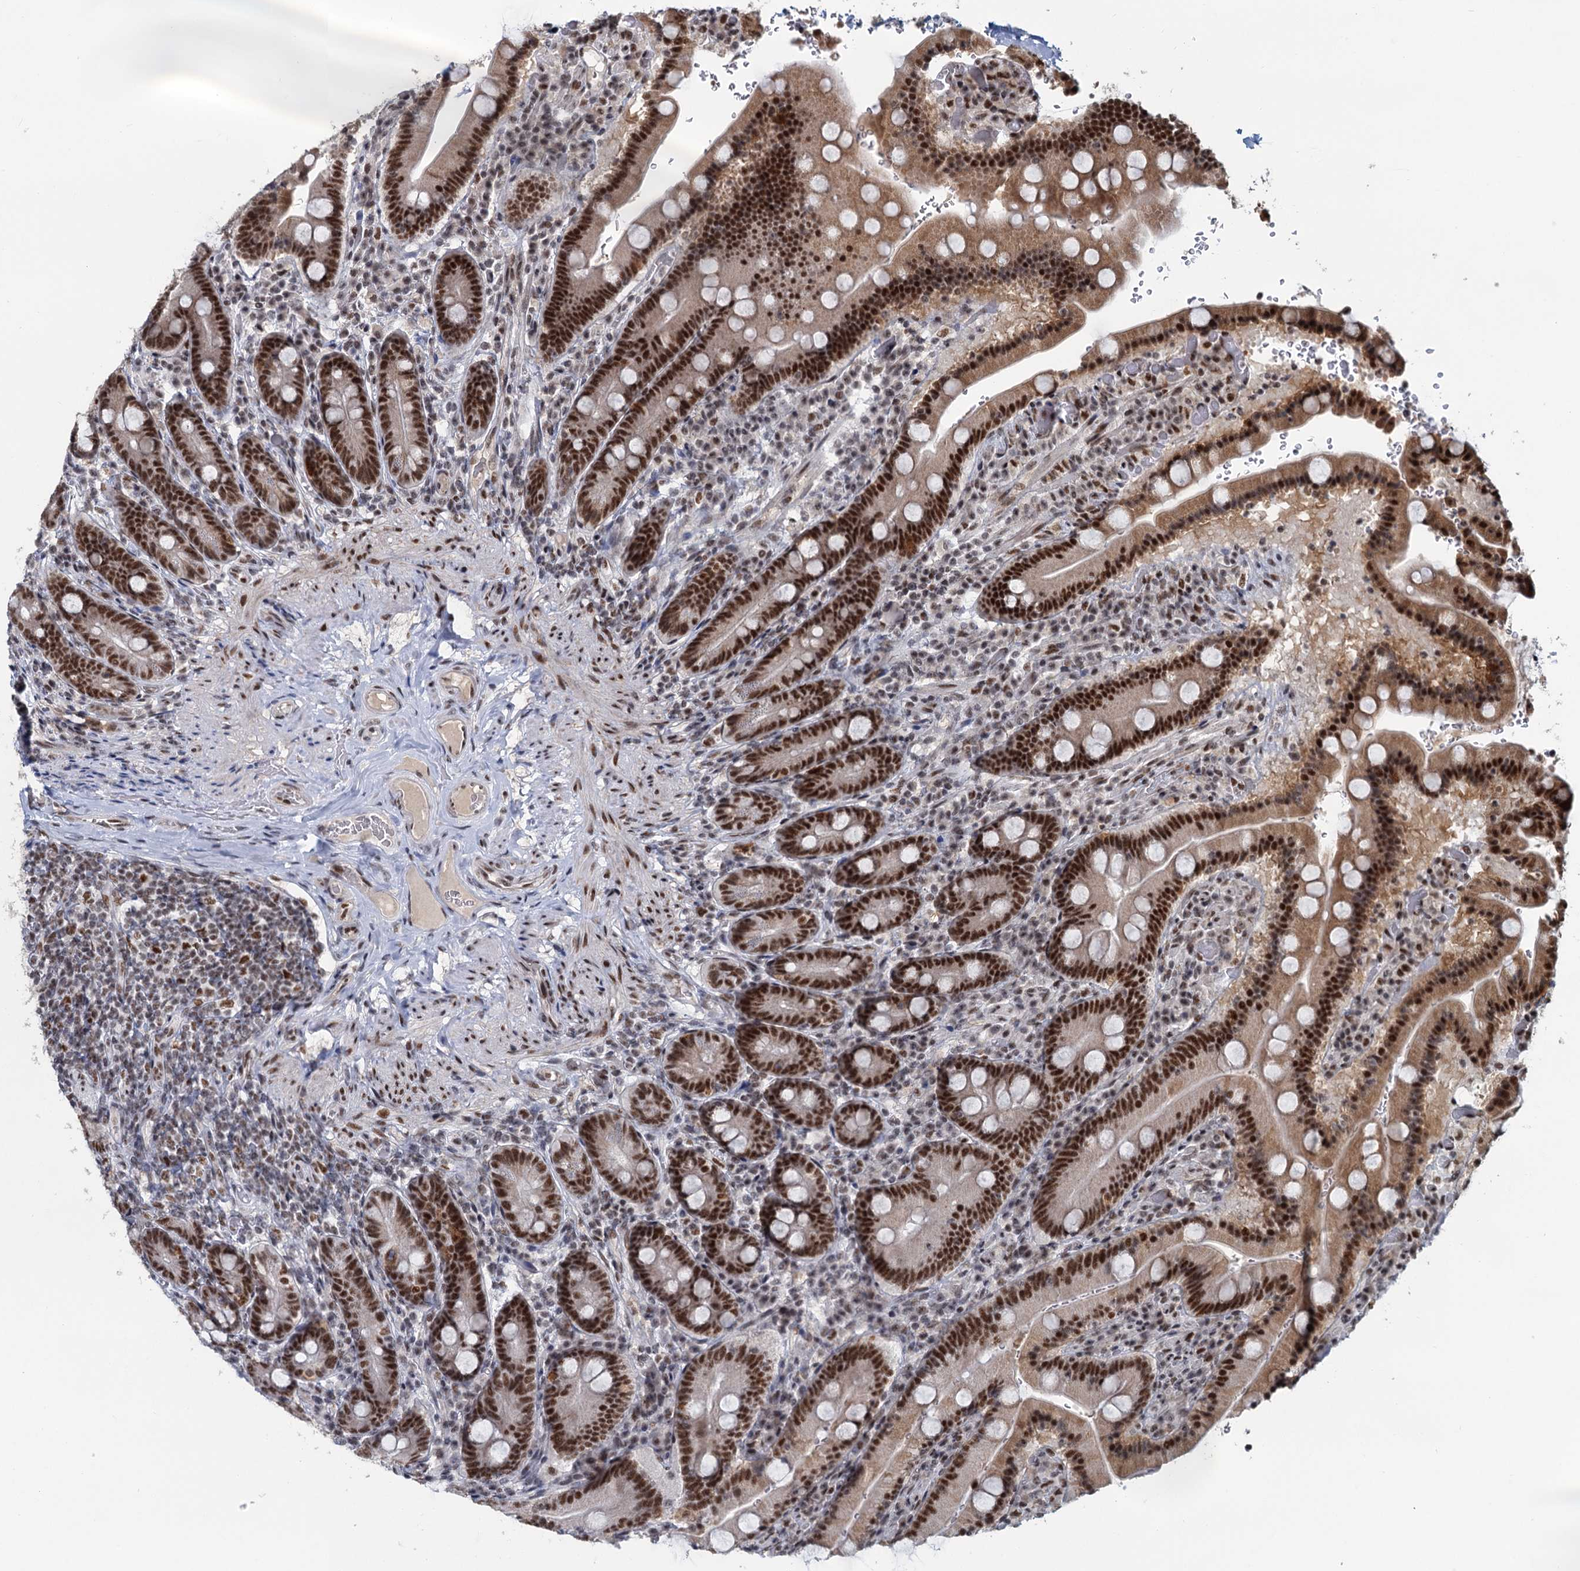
{"staining": {"intensity": "strong", "quantity": ">75%", "location": "nuclear"}, "tissue": "duodenum", "cell_type": "Glandular cells", "image_type": "normal", "snomed": [{"axis": "morphology", "description": "Normal tissue, NOS"}, {"axis": "topography", "description": "Duodenum"}], "caption": "High-magnification brightfield microscopy of benign duodenum stained with DAB (brown) and counterstained with hematoxylin (blue). glandular cells exhibit strong nuclear expression is identified in approximately>75% of cells. The staining is performed using DAB (3,3'-diaminobenzidine) brown chromogen to label protein expression. The nuclei are counter-stained blue using hematoxylin.", "gene": "WBP4", "patient": {"sex": "female", "age": 62}}